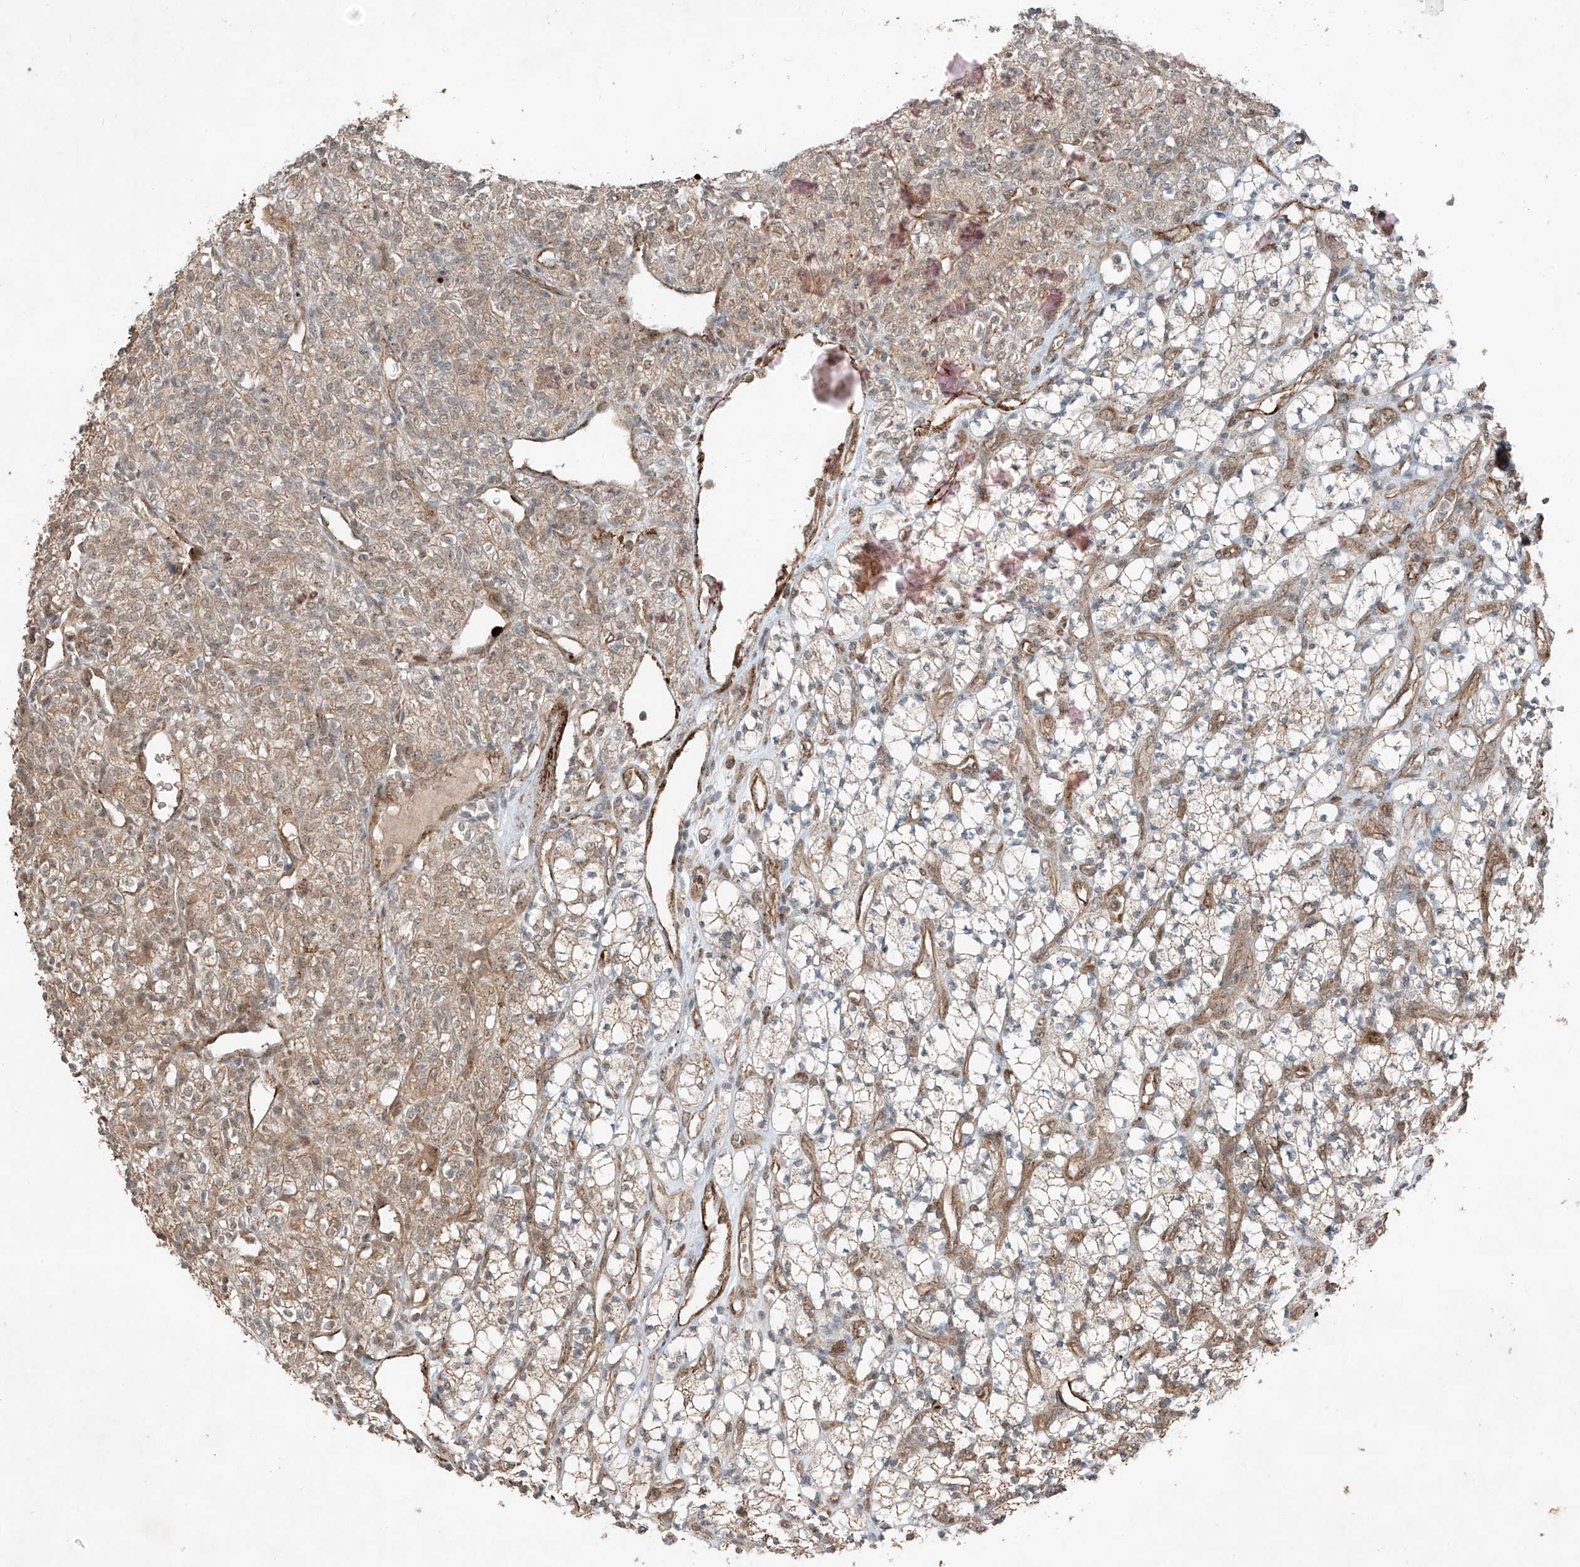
{"staining": {"intensity": "weak", "quantity": "25%-75%", "location": "cytoplasmic/membranous"}, "tissue": "renal cancer", "cell_type": "Tumor cells", "image_type": "cancer", "snomed": [{"axis": "morphology", "description": "Adenocarcinoma, NOS"}, {"axis": "topography", "description": "Kidney"}], "caption": "This micrograph shows immunohistochemistry staining of human renal cancer (adenocarcinoma), with low weak cytoplasmic/membranous expression in approximately 25%-75% of tumor cells.", "gene": "ZNF620", "patient": {"sex": "male", "age": 77}}